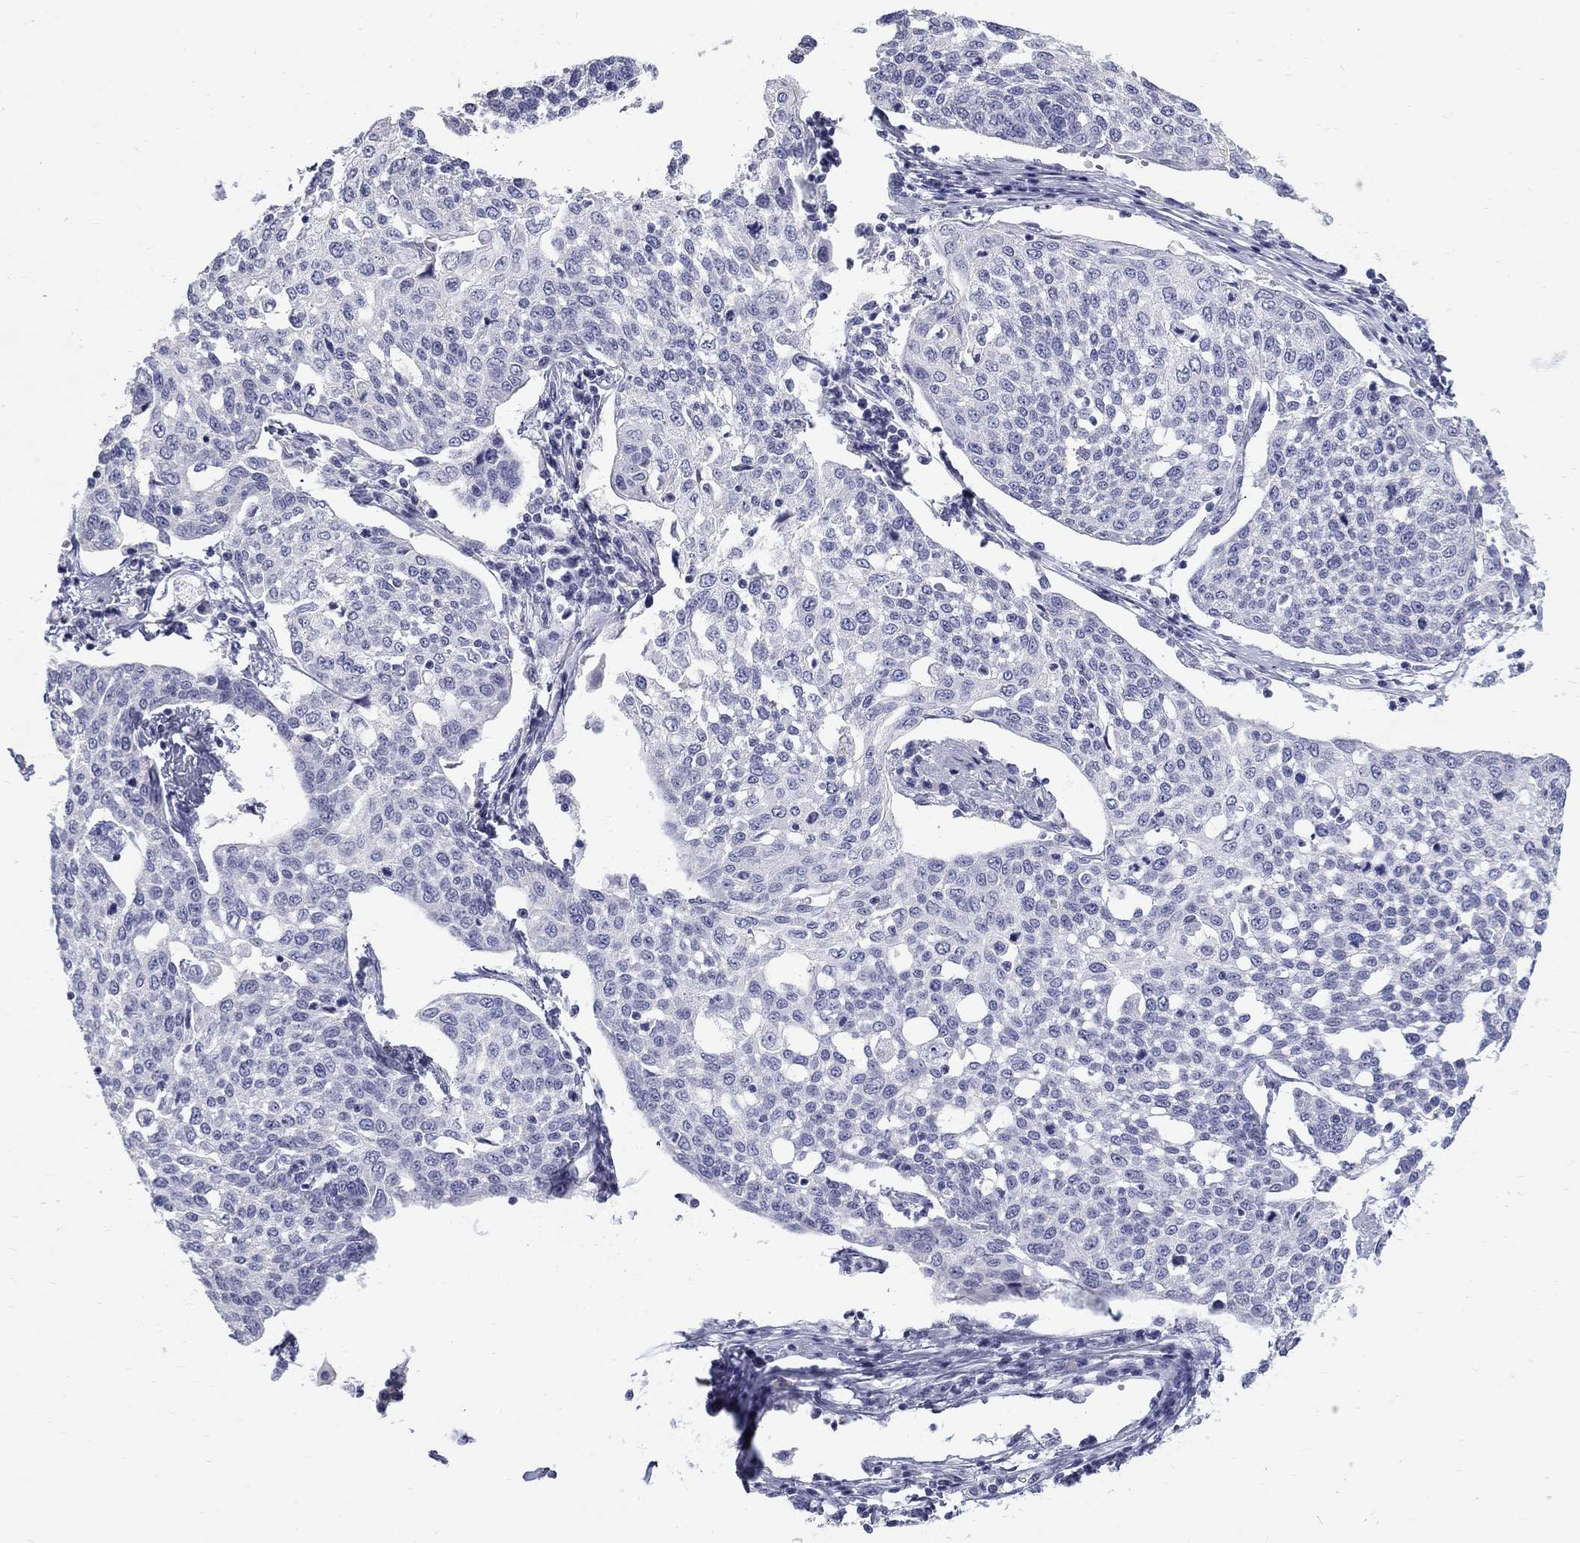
{"staining": {"intensity": "negative", "quantity": "none", "location": "none"}, "tissue": "cervical cancer", "cell_type": "Tumor cells", "image_type": "cancer", "snomed": [{"axis": "morphology", "description": "Squamous cell carcinoma, NOS"}, {"axis": "topography", "description": "Cervix"}], "caption": "Cervical cancer (squamous cell carcinoma) was stained to show a protein in brown. There is no significant positivity in tumor cells. The staining was performed using DAB (3,3'-diaminobenzidine) to visualize the protein expression in brown, while the nuclei were stained in blue with hematoxylin (Magnification: 20x).", "gene": "MAGEB6", "patient": {"sex": "female", "age": 34}}